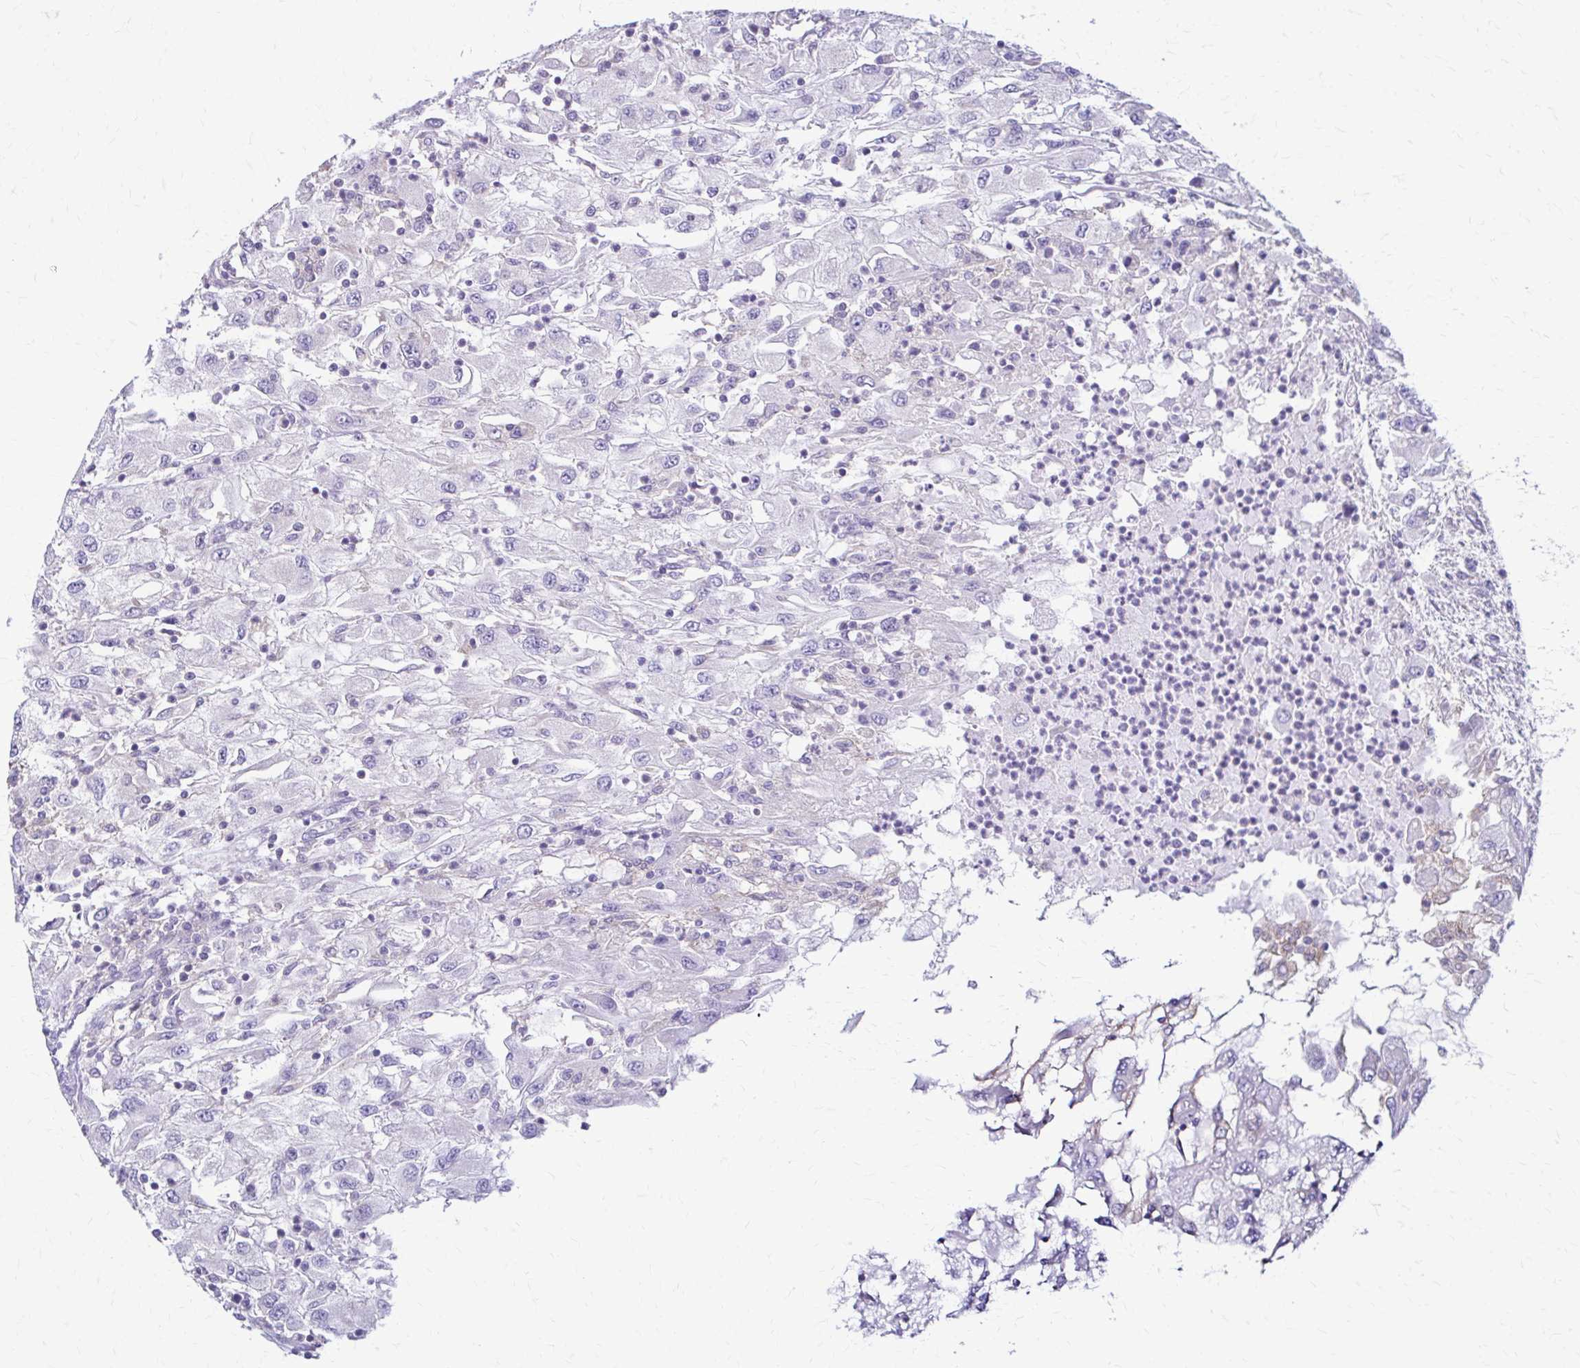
{"staining": {"intensity": "negative", "quantity": "none", "location": "none"}, "tissue": "renal cancer", "cell_type": "Tumor cells", "image_type": "cancer", "snomed": [{"axis": "morphology", "description": "Adenocarcinoma, NOS"}, {"axis": "topography", "description": "Kidney"}], "caption": "DAB (3,3'-diaminobenzidine) immunohistochemical staining of human renal cancer (adenocarcinoma) reveals no significant expression in tumor cells. The staining was performed using DAB to visualize the protein expression in brown, while the nuclei were stained in blue with hematoxylin (Magnification: 20x).", "gene": "PIK3AP1", "patient": {"sex": "female", "age": 67}}